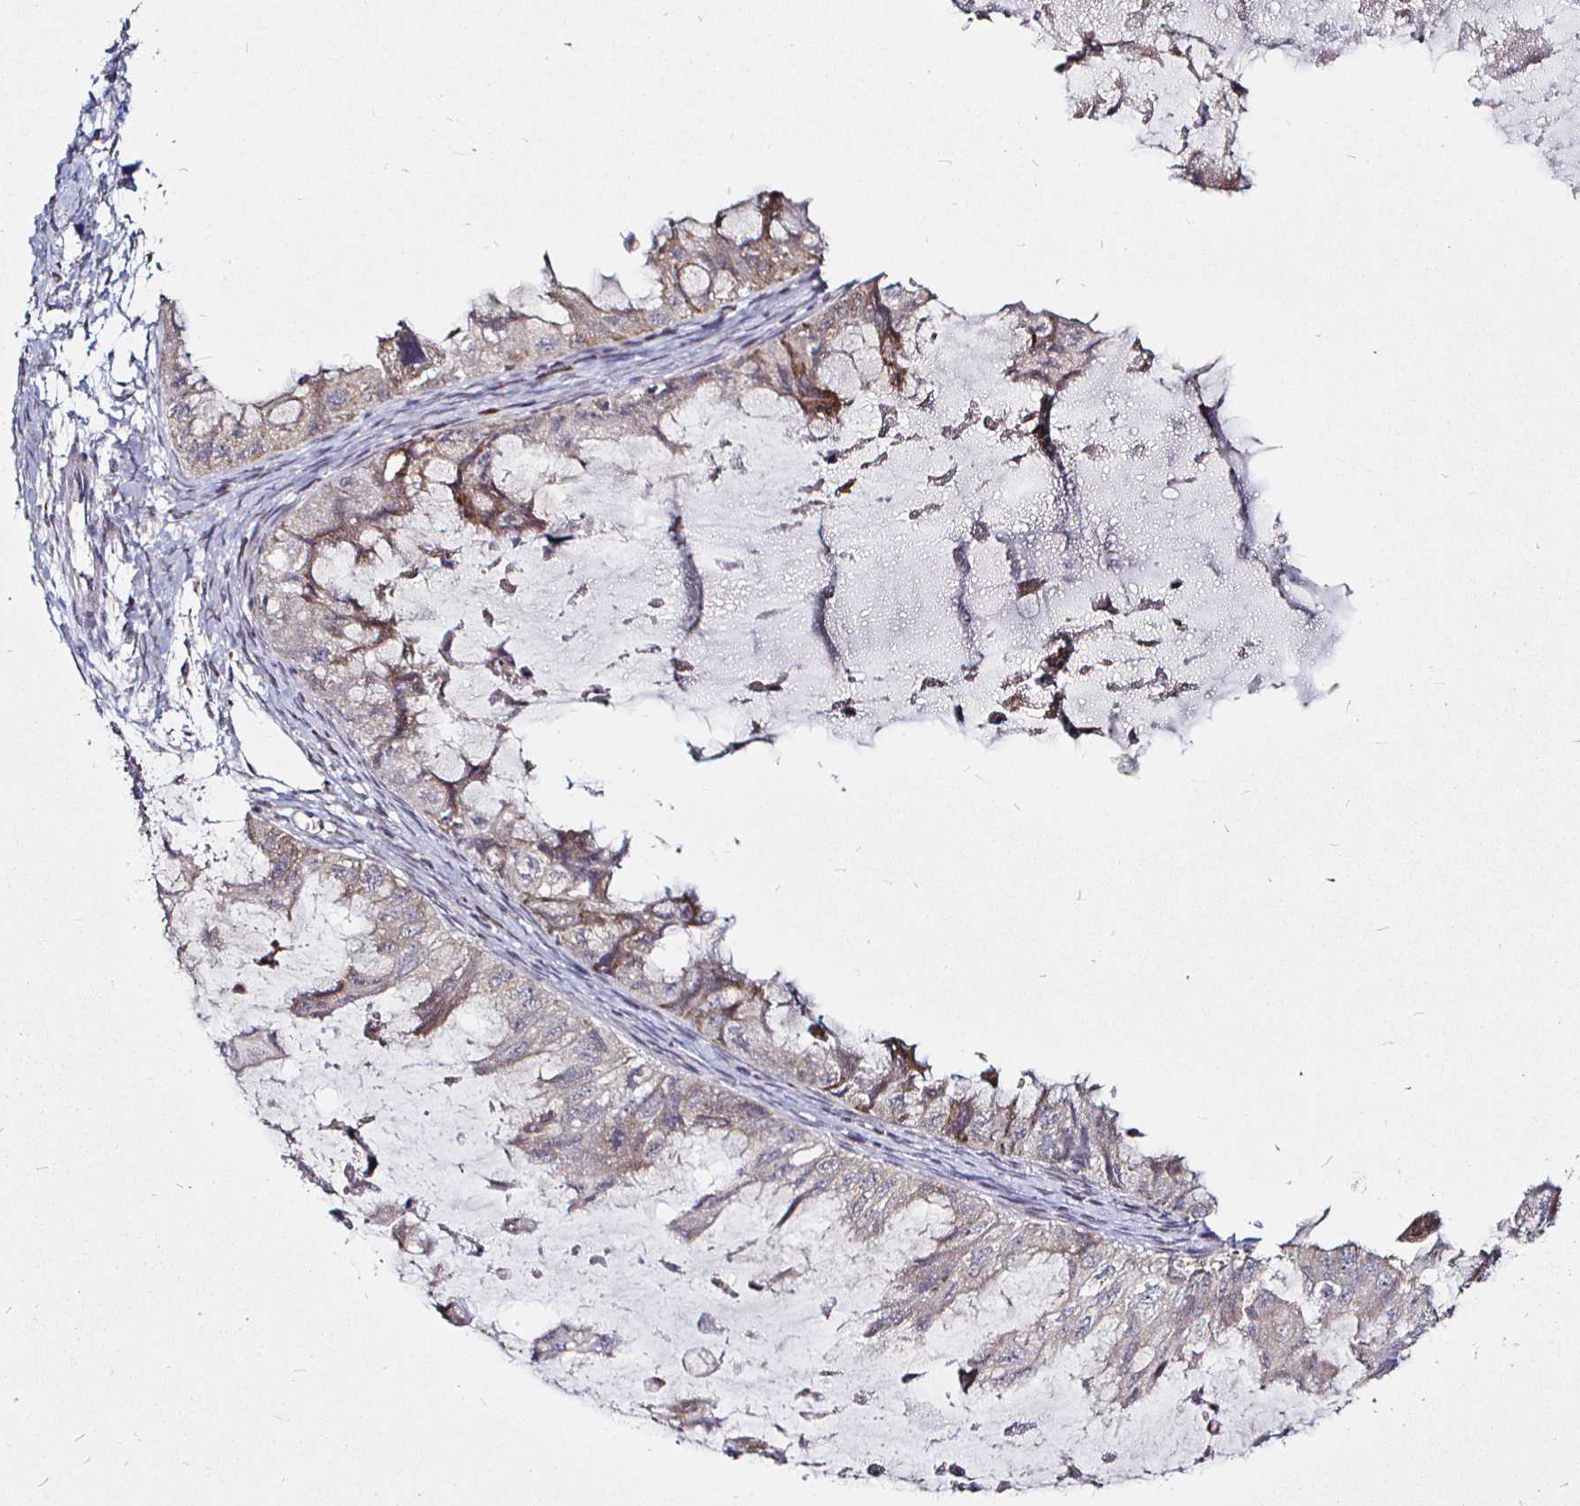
{"staining": {"intensity": "weak", "quantity": ">75%", "location": "cytoplasmic/membranous"}, "tissue": "ovarian cancer", "cell_type": "Tumor cells", "image_type": "cancer", "snomed": [{"axis": "morphology", "description": "Cystadenocarcinoma, mucinous, NOS"}, {"axis": "topography", "description": "Ovary"}], "caption": "Approximately >75% of tumor cells in mucinous cystadenocarcinoma (ovarian) exhibit weak cytoplasmic/membranous protein expression as visualized by brown immunohistochemical staining.", "gene": "ATG3", "patient": {"sex": "female", "age": 72}}